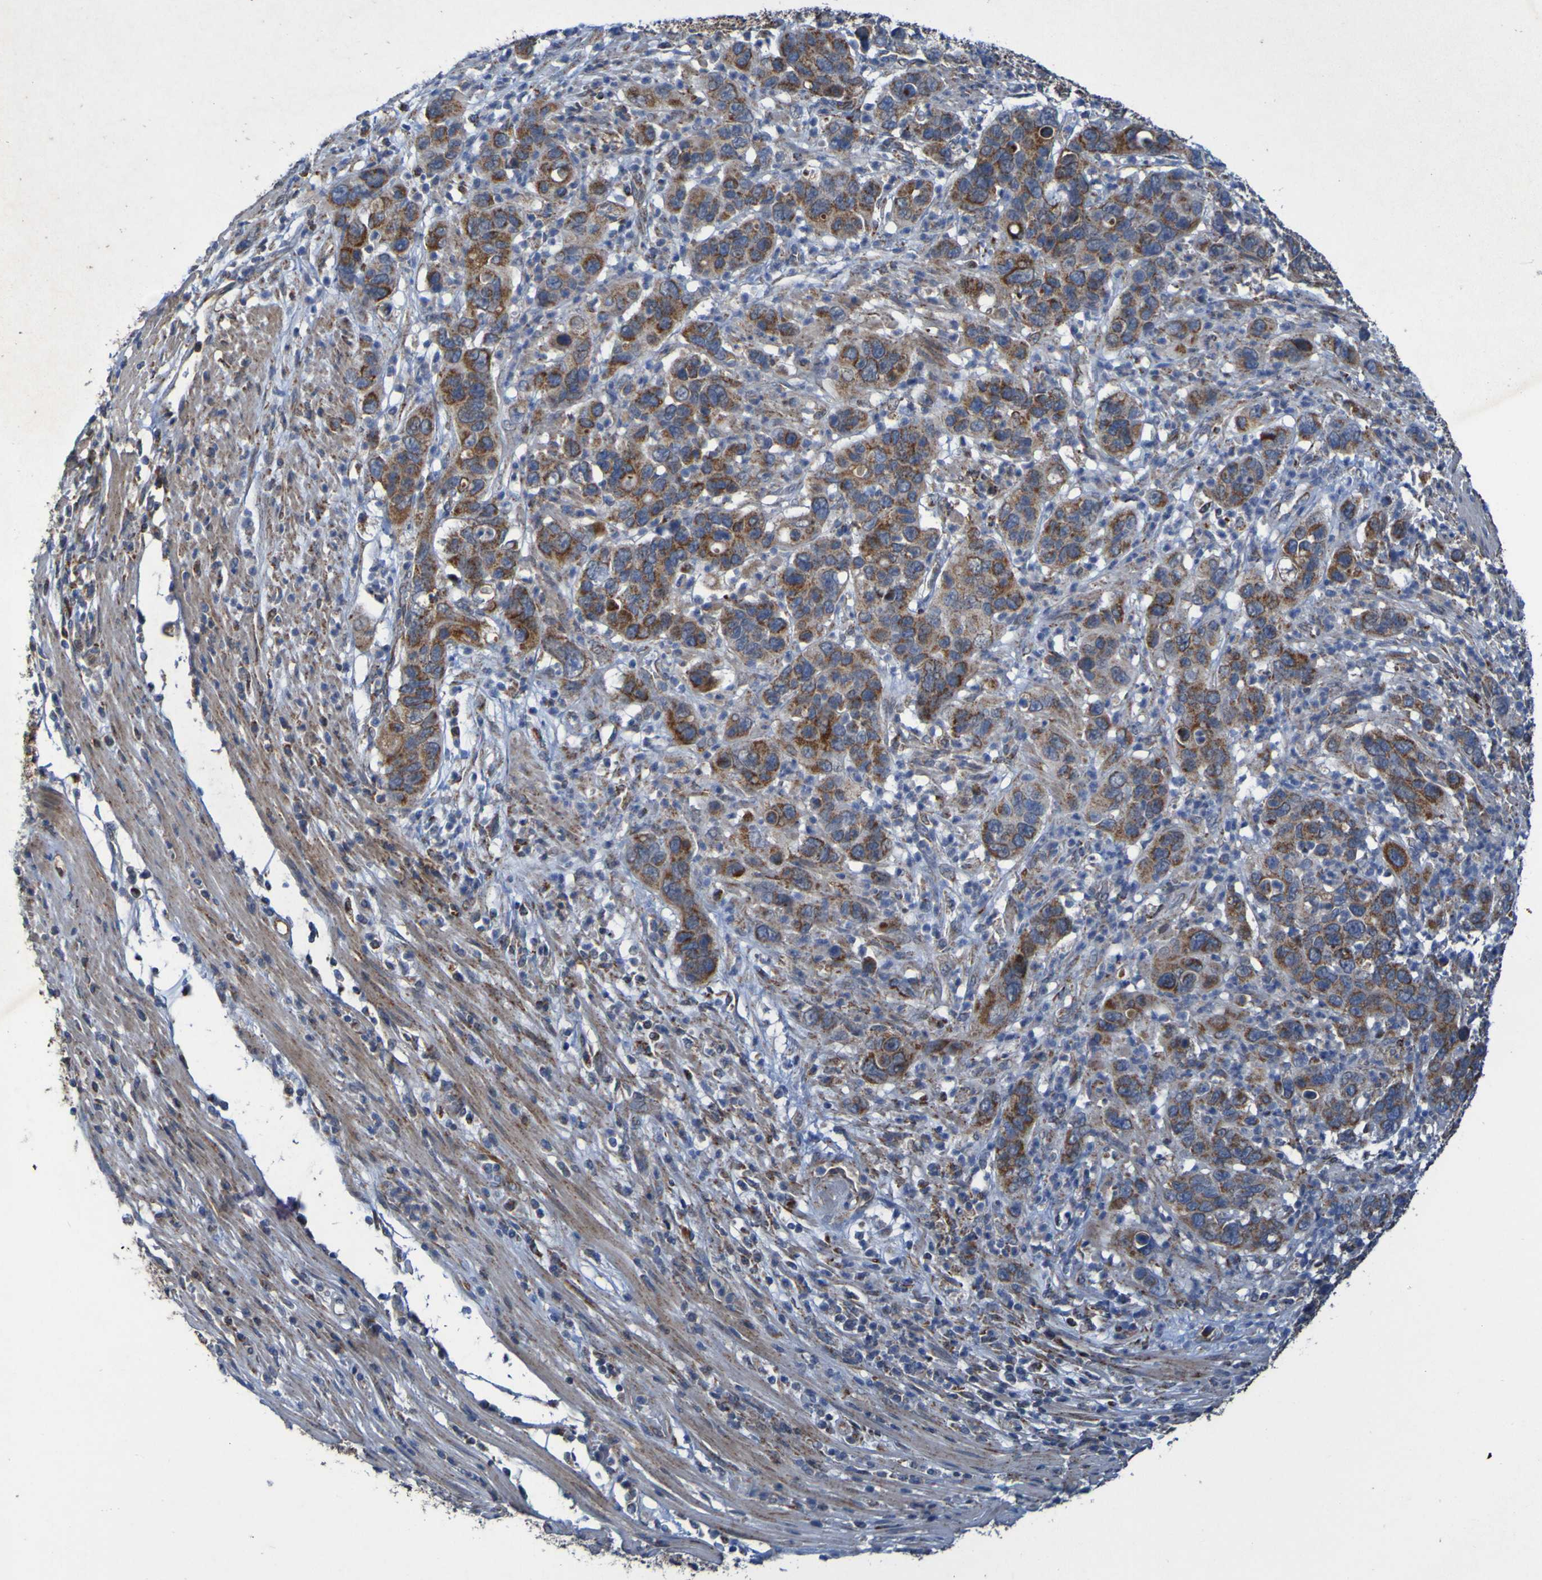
{"staining": {"intensity": "moderate", "quantity": ">75%", "location": "cytoplasmic/membranous"}, "tissue": "pancreatic cancer", "cell_type": "Tumor cells", "image_type": "cancer", "snomed": [{"axis": "morphology", "description": "Adenocarcinoma, NOS"}, {"axis": "topography", "description": "Pancreas"}], "caption": "High-magnification brightfield microscopy of pancreatic cancer stained with DAB (3,3'-diaminobenzidine) (brown) and counterstained with hematoxylin (blue). tumor cells exhibit moderate cytoplasmic/membranous staining is seen in about>75% of cells. Immunohistochemistry (ihc) stains the protein in brown and the nuclei are stained blue.", "gene": "CCDC51", "patient": {"sex": "female", "age": 71}}